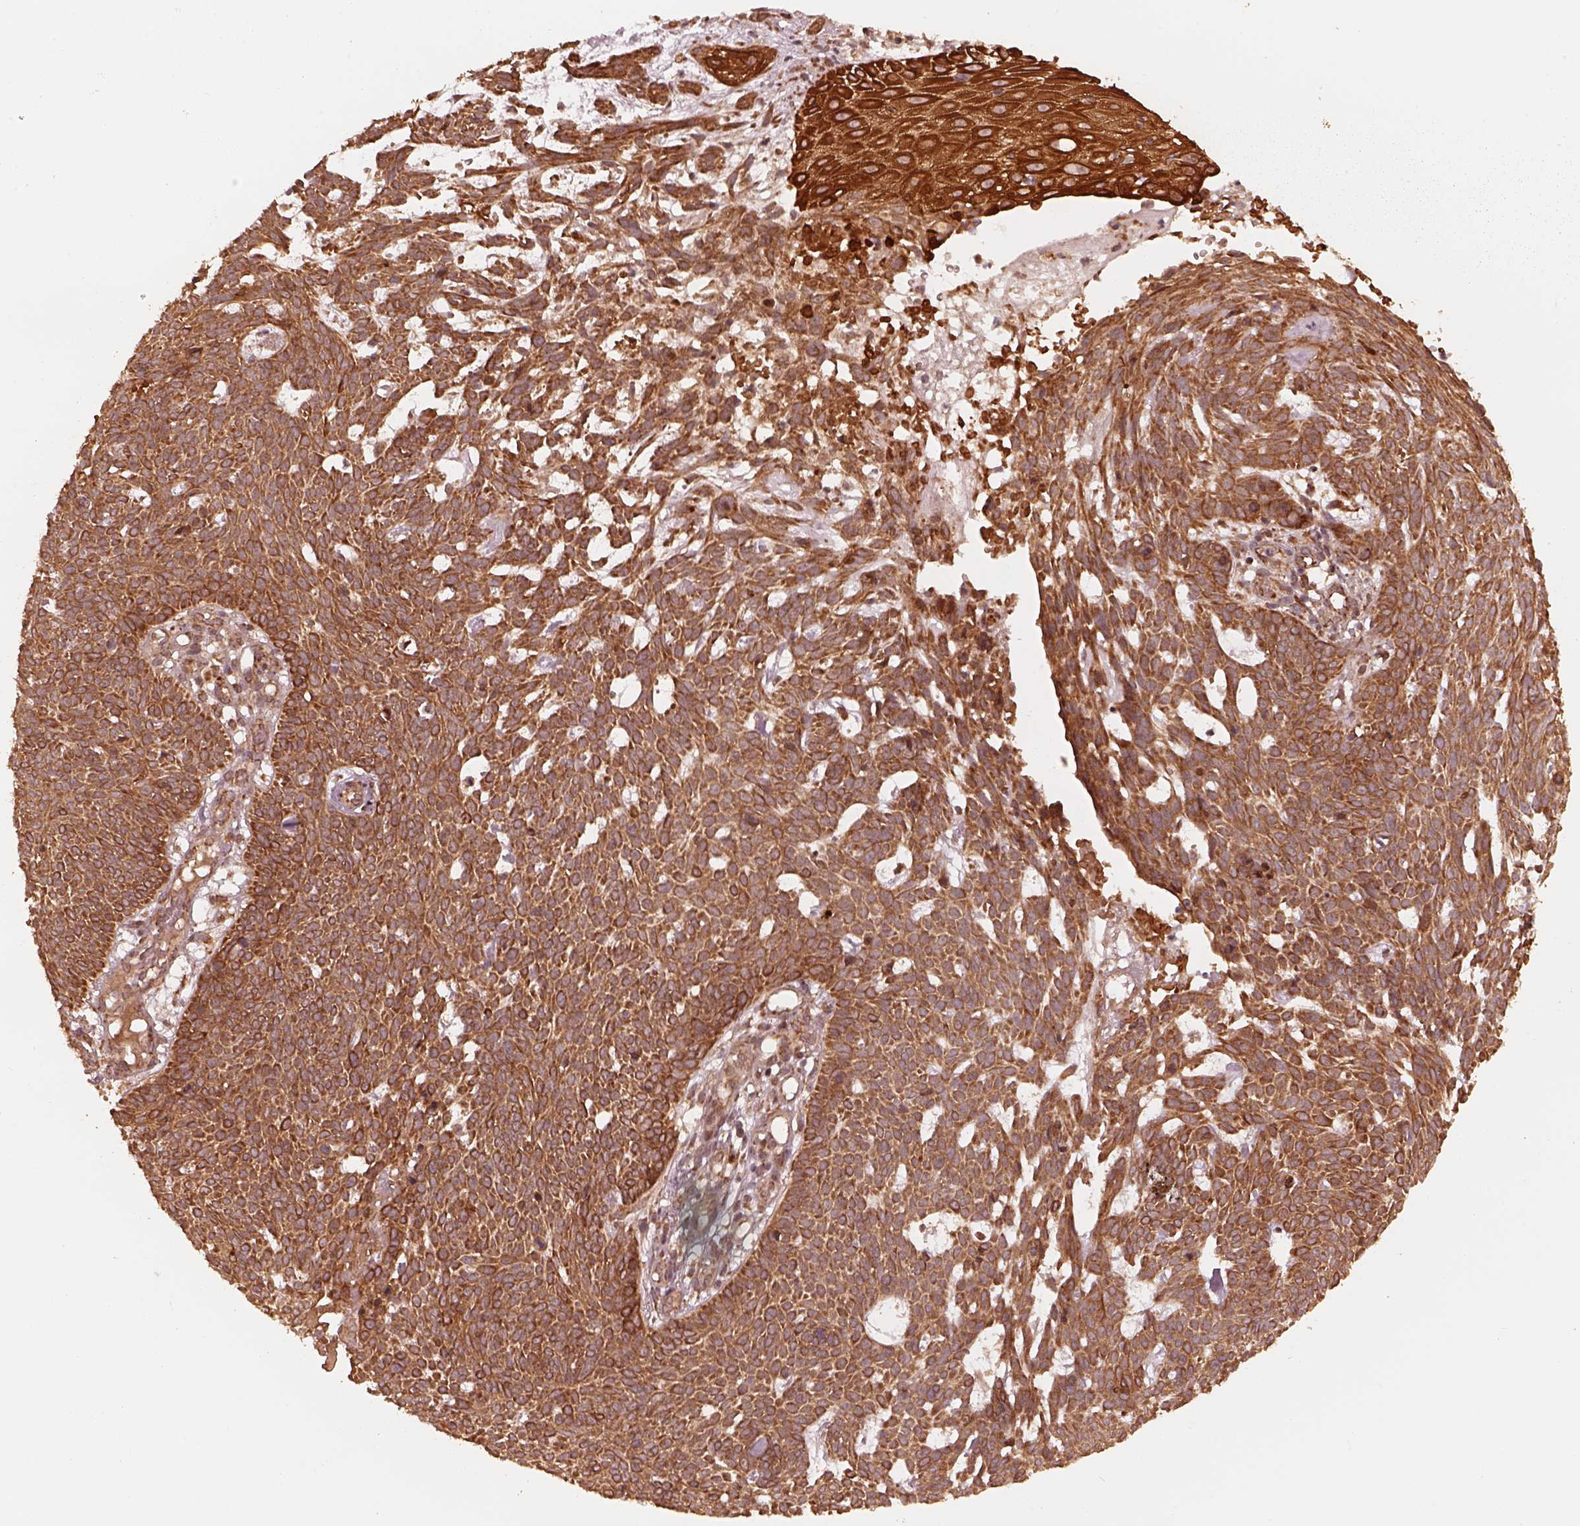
{"staining": {"intensity": "strong", "quantity": ">75%", "location": "cytoplasmic/membranous"}, "tissue": "skin cancer", "cell_type": "Tumor cells", "image_type": "cancer", "snomed": [{"axis": "morphology", "description": "Basal cell carcinoma"}, {"axis": "topography", "description": "Skin"}], "caption": "Skin basal cell carcinoma stained with a brown dye demonstrates strong cytoplasmic/membranous positive expression in approximately >75% of tumor cells.", "gene": "DNAJC25", "patient": {"sex": "male", "age": 59}}